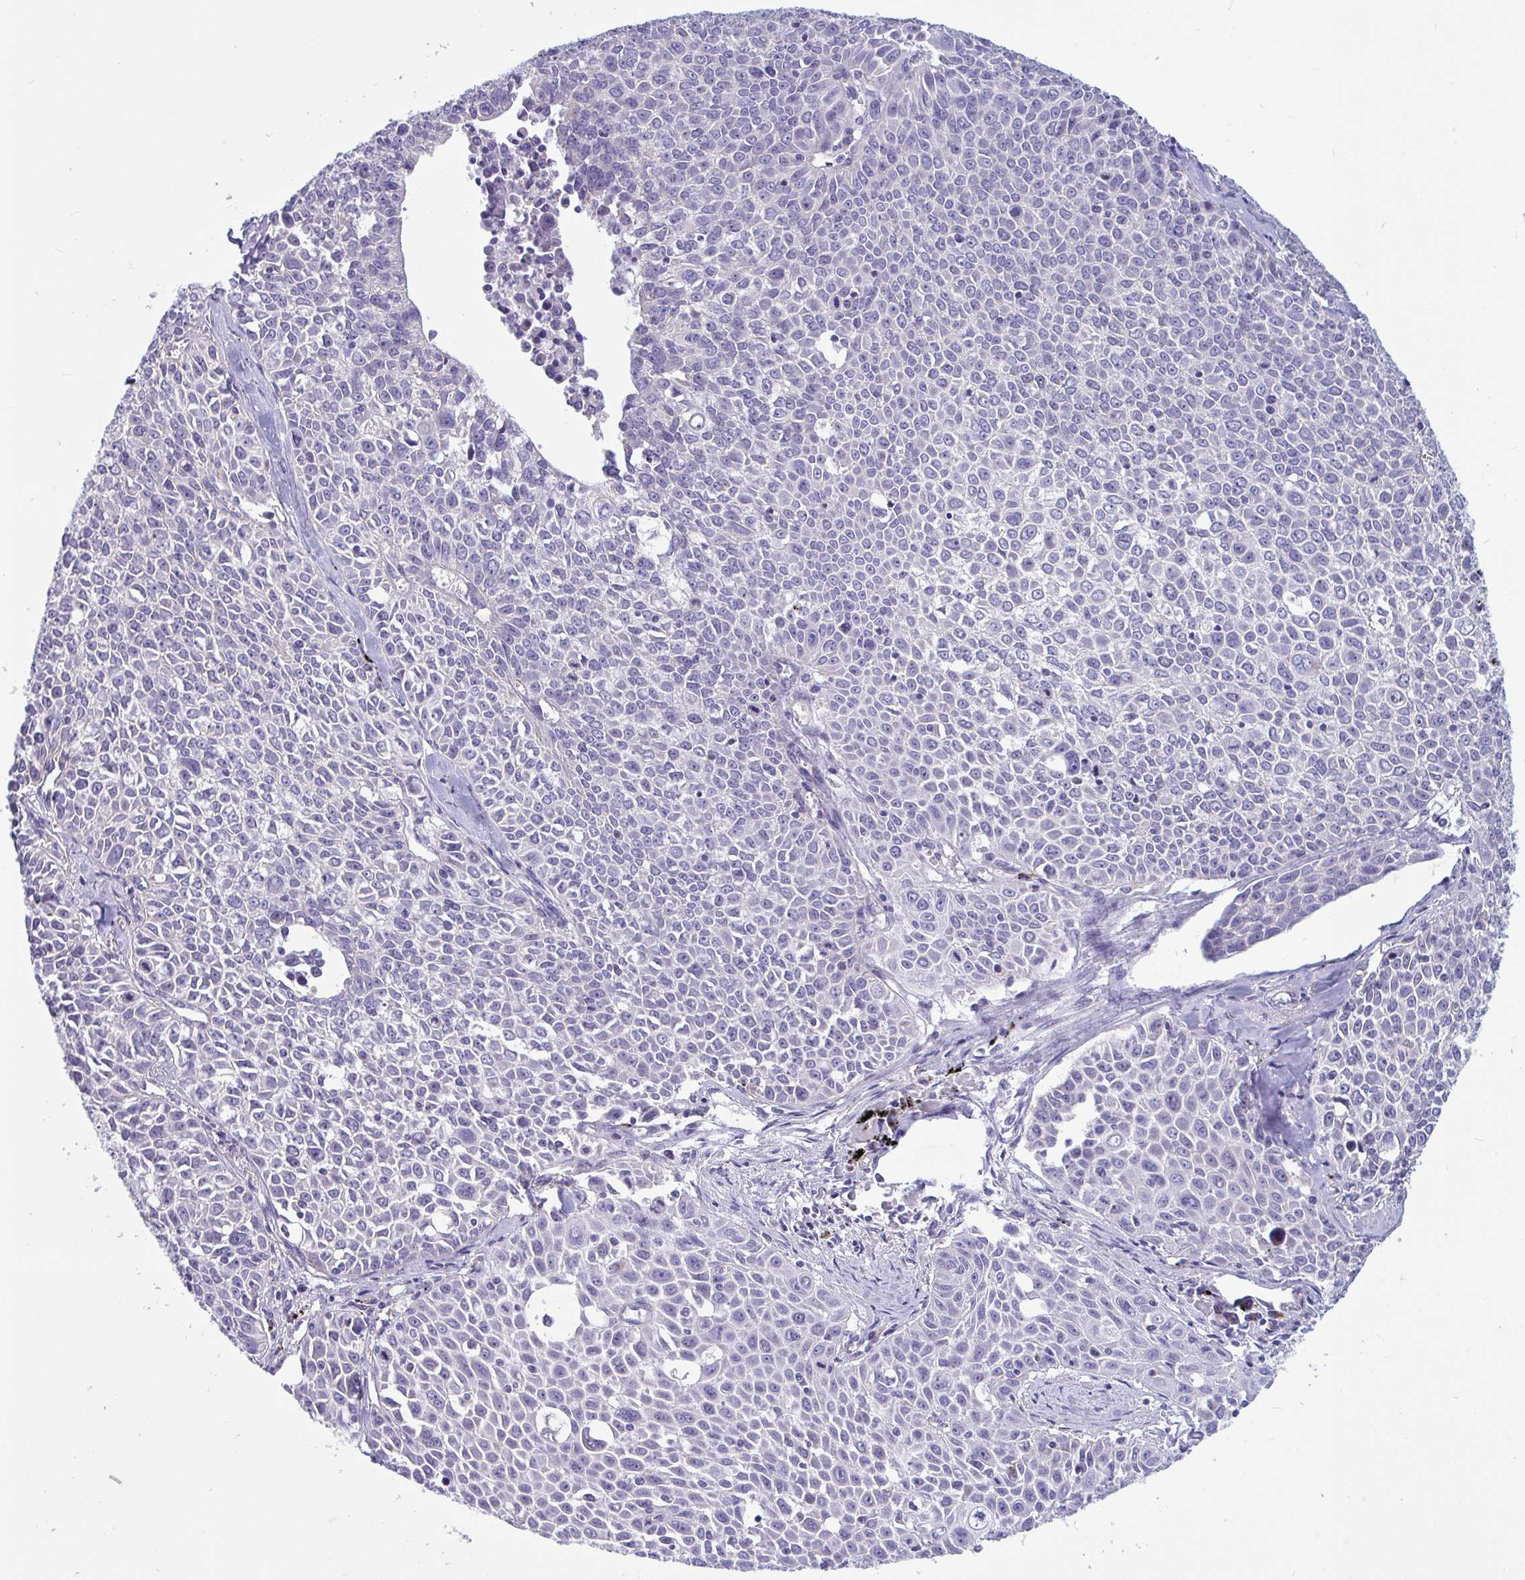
{"staining": {"intensity": "negative", "quantity": "none", "location": "none"}, "tissue": "lung cancer", "cell_type": "Tumor cells", "image_type": "cancer", "snomed": [{"axis": "morphology", "description": "Squamous cell carcinoma, NOS"}, {"axis": "morphology", "description": "Squamous cell carcinoma, metastatic, NOS"}, {"axis": "topography", "description": "Lymph node"}, {"axis": "topography", "description": "Lung"}], "caption": "The immunohistochemistry photomicrograph has no significant staining in tumor cells of lung cancer (squamous cell carcinoma) tissue.", "gene": "OR13A1", "patient": {"sex": "female", "age": 62}}